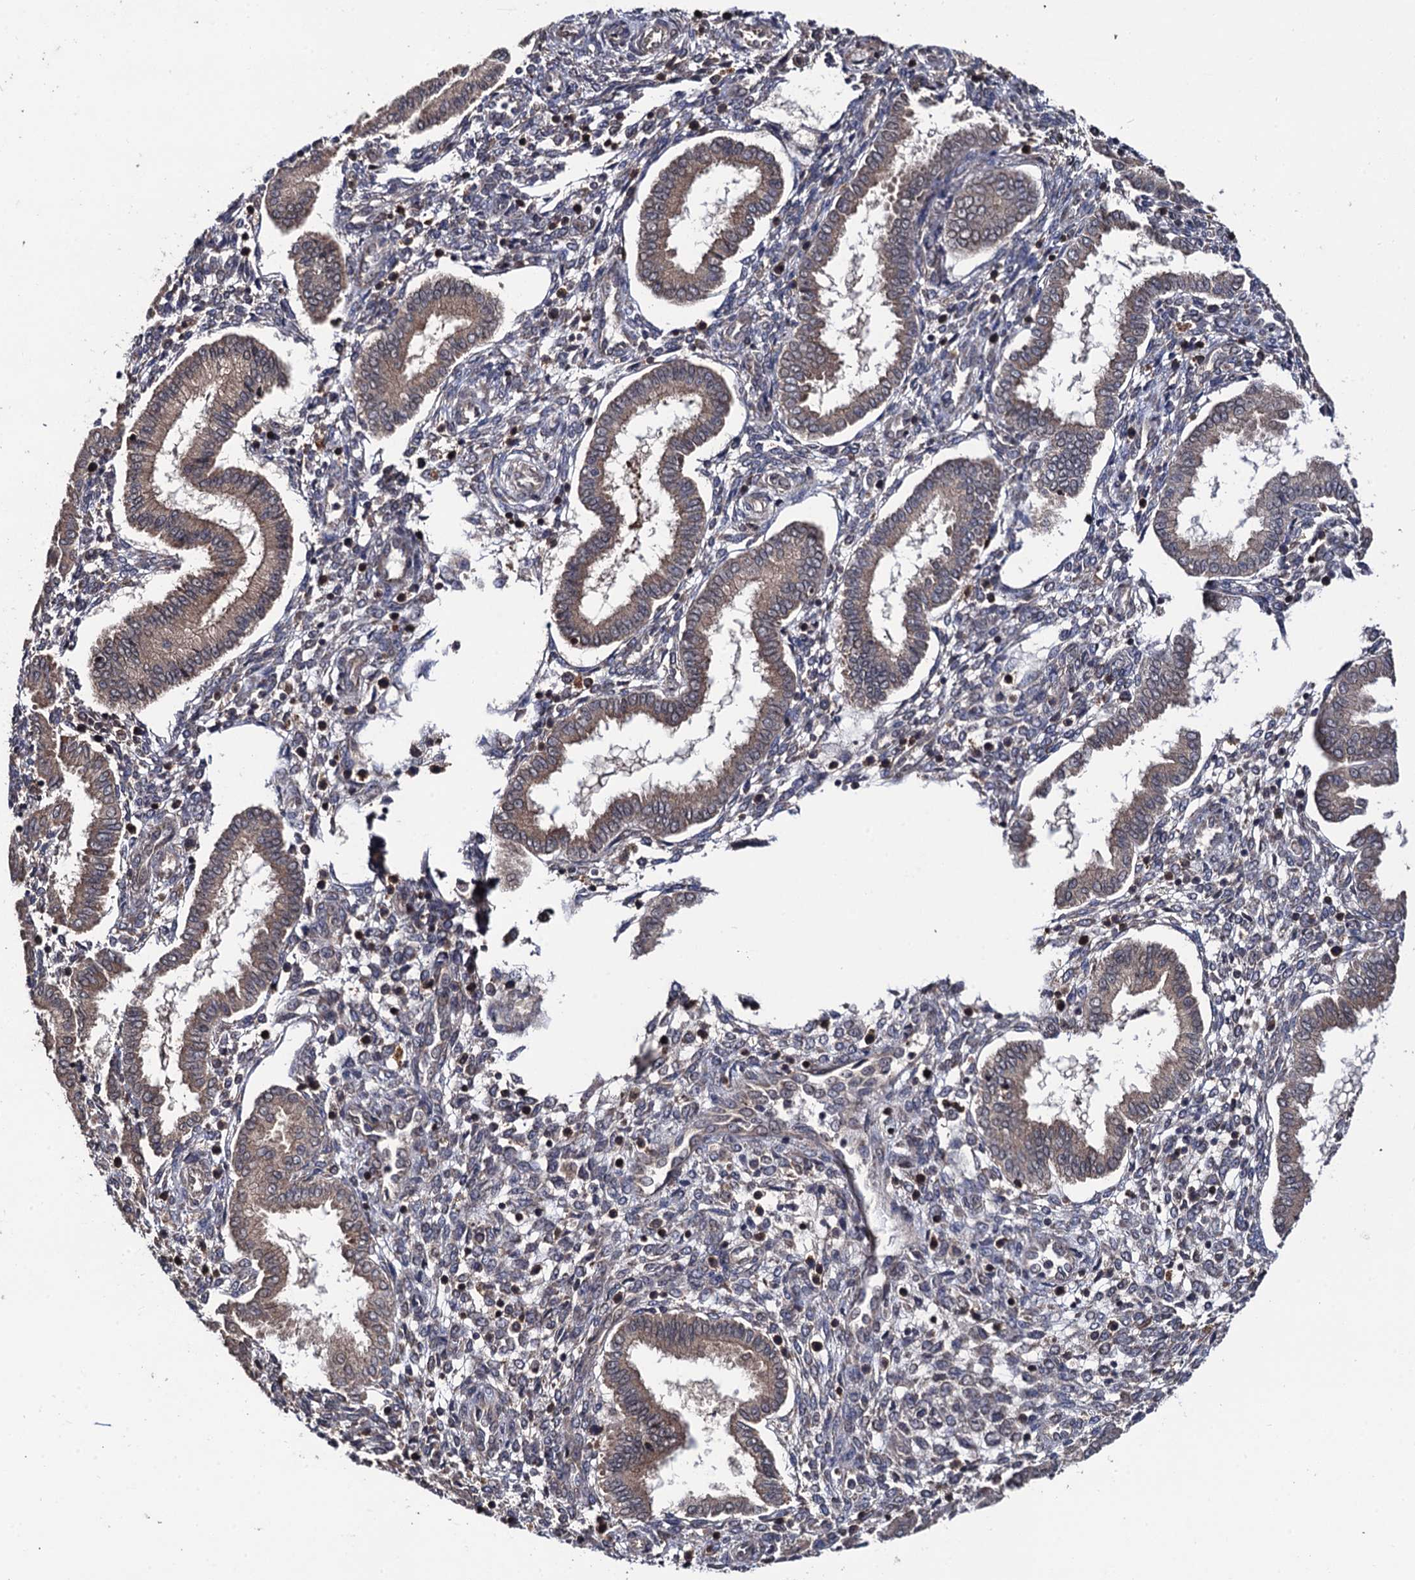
{"staining": {"intensity": "negative", "quantity": "none", "location": "none"}, "tissue": "endometrium", "cell_type": "Cells in endometrial stroma", "image_type": "normal", "snomed": [{"axis": "morphology", "description": "Normal tissue, NOS"}, {"axis": "topography", "description": "Endometrium"}], "caption": "Endometrium stained for a protein using IHC demonstrates no expression cells in endometrial stroma.", "gene": "LRRC63", "patient": {"sex": "female", "age": 24}}